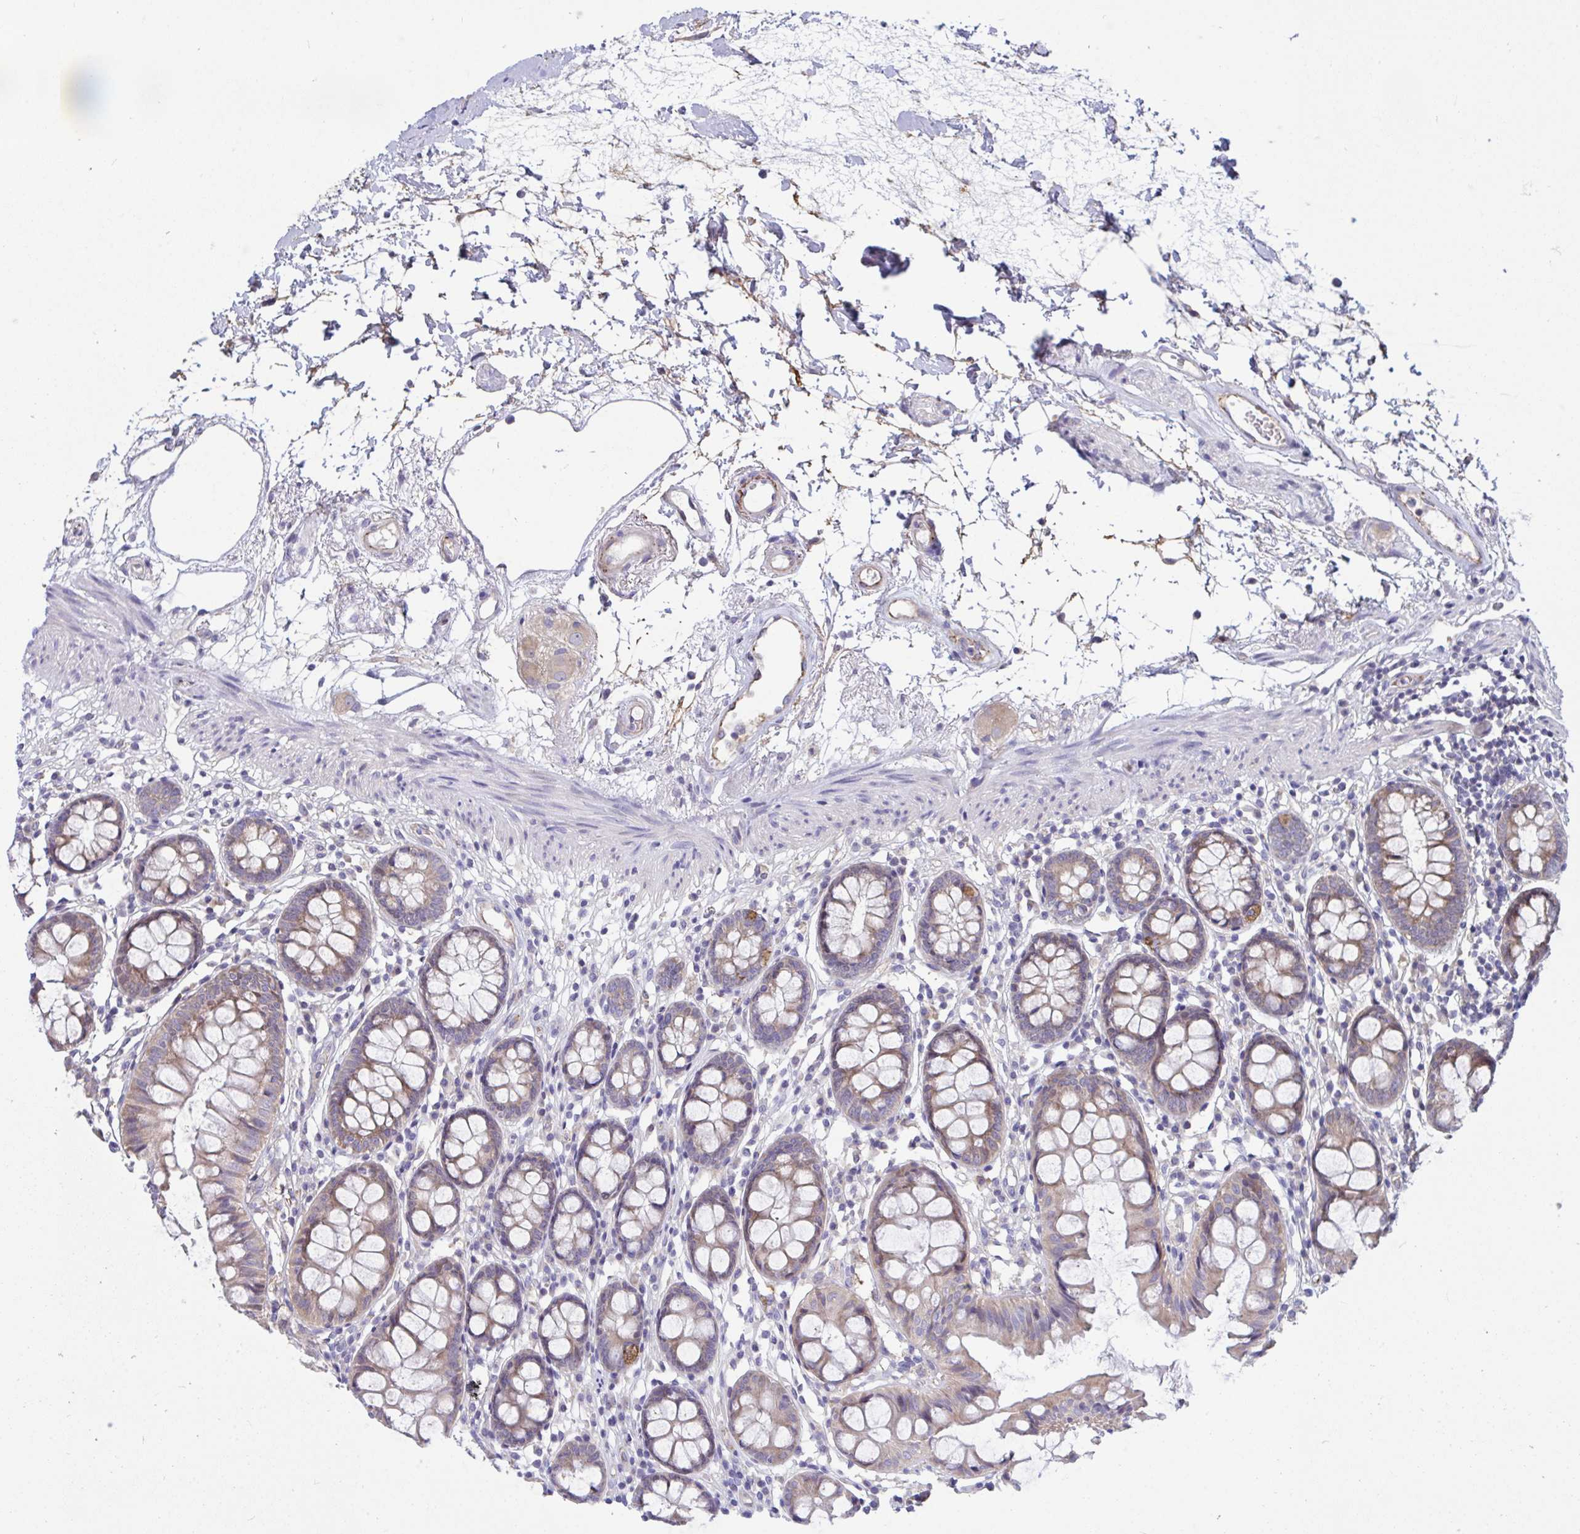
{"staining": {"intensity": "moderate", "quantity": "25%-75%", "location": "cytoplasmic/membranous"}, "tissue": "colon", "cell_type": "Endothelial cells", "image_type": "normal", "snomed": [{"axis": "morphology", "description": "Normal tissue, NOS"}, {"axis": "topography", "description": "Colon"}], "caption": "Endothelial cells exhibit medium levels of moderate cytoplasmic/membranous positivity in about 25%-75% of cells in benign human colon. (DAB (3,3'-diaminobenzidine) IHC with brightfield microscopy, high magnification).", "gene": "IL37", "patient": {"sex": "female", "age": 84}}